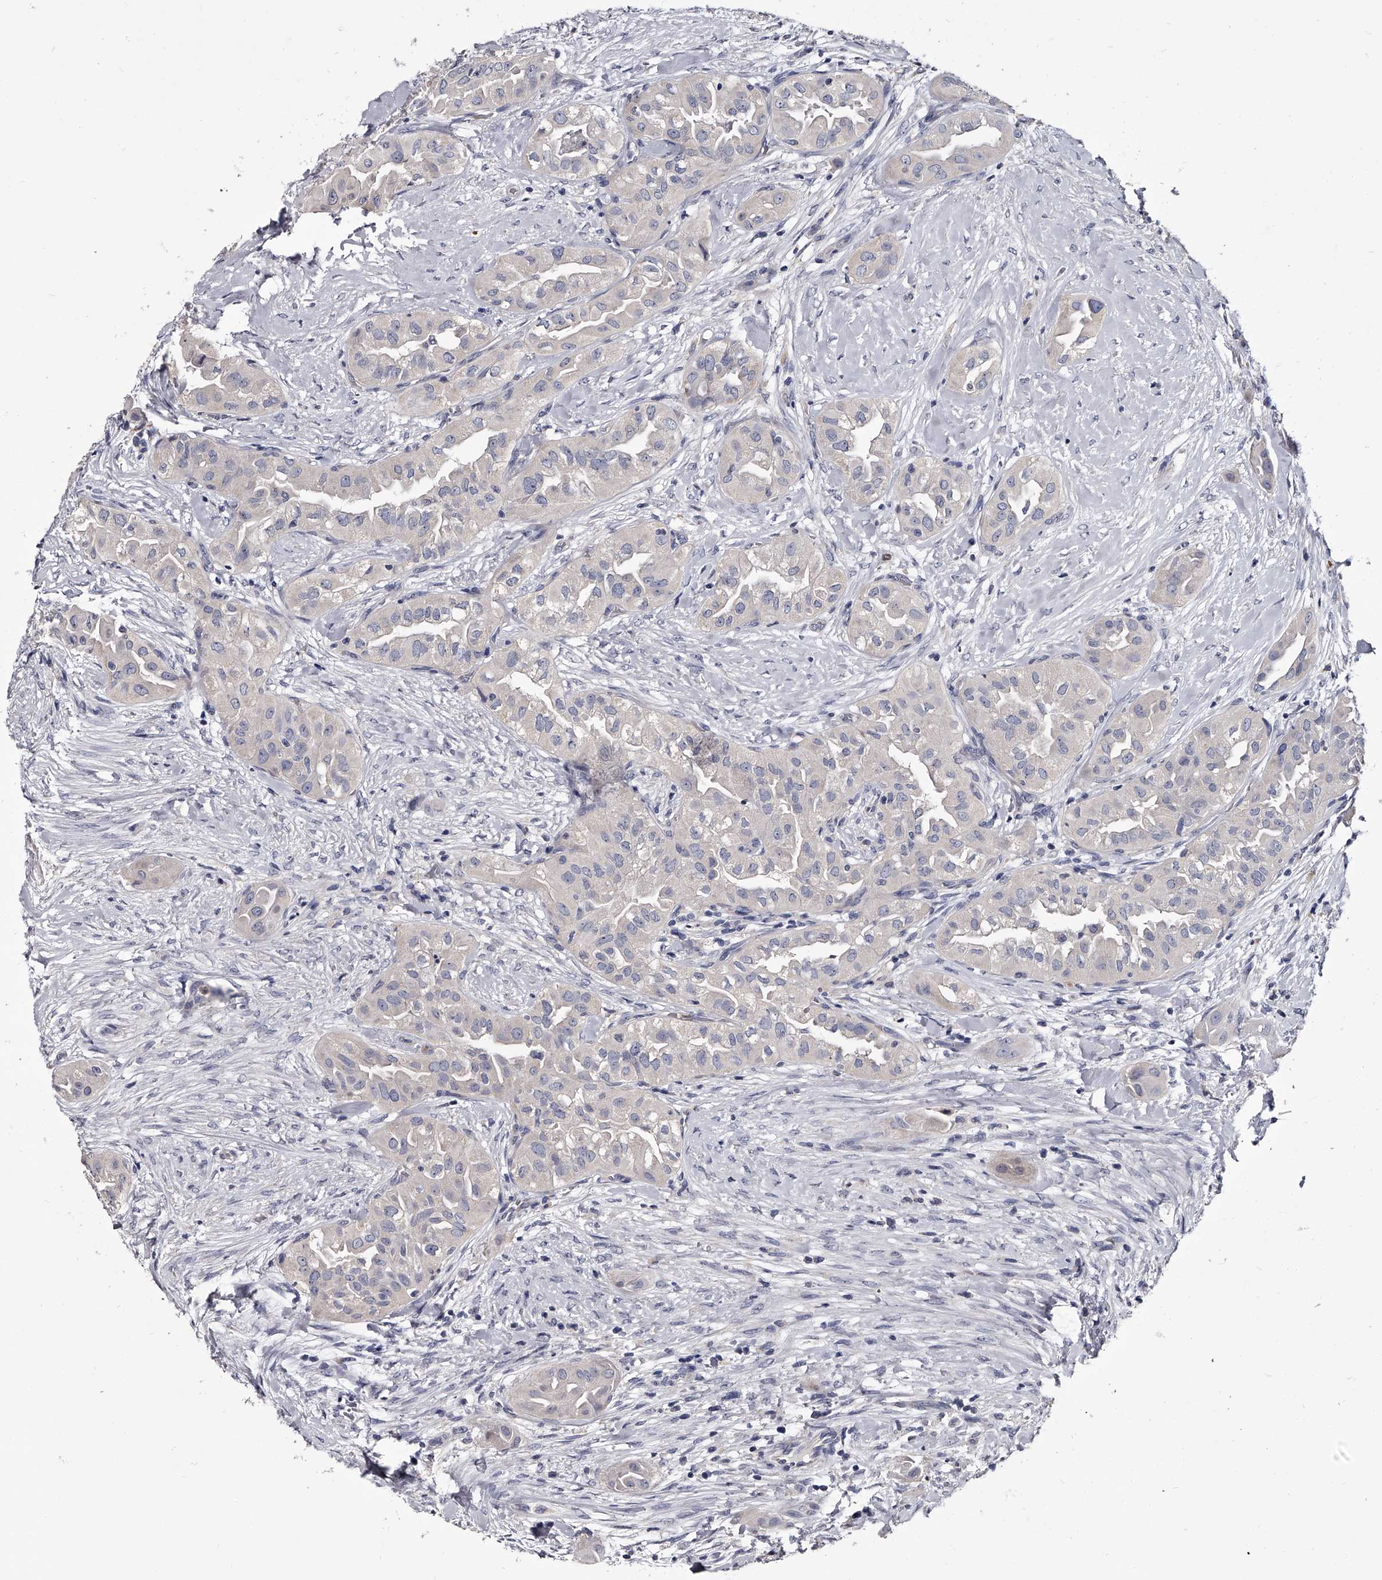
{"staining": {"intensity": "negative", "quantity": "none", "location": "none"}, "tissue": "thyroid cancer", "cell_type": "Tumor cells", "image_type": "cancer", "snomed": [{"axis": "morphology", "description": "Papillary adenocarcinoma, NOS"}, {"axis": "topography", "description": "Thyroid gland"}], "caption": "Tumor cells show no significant protein expression in thyroid cancer (papillary adenocarcinoma).", "gene": "GAPVD1", "patient": {"sex": "female", "age": 59}}